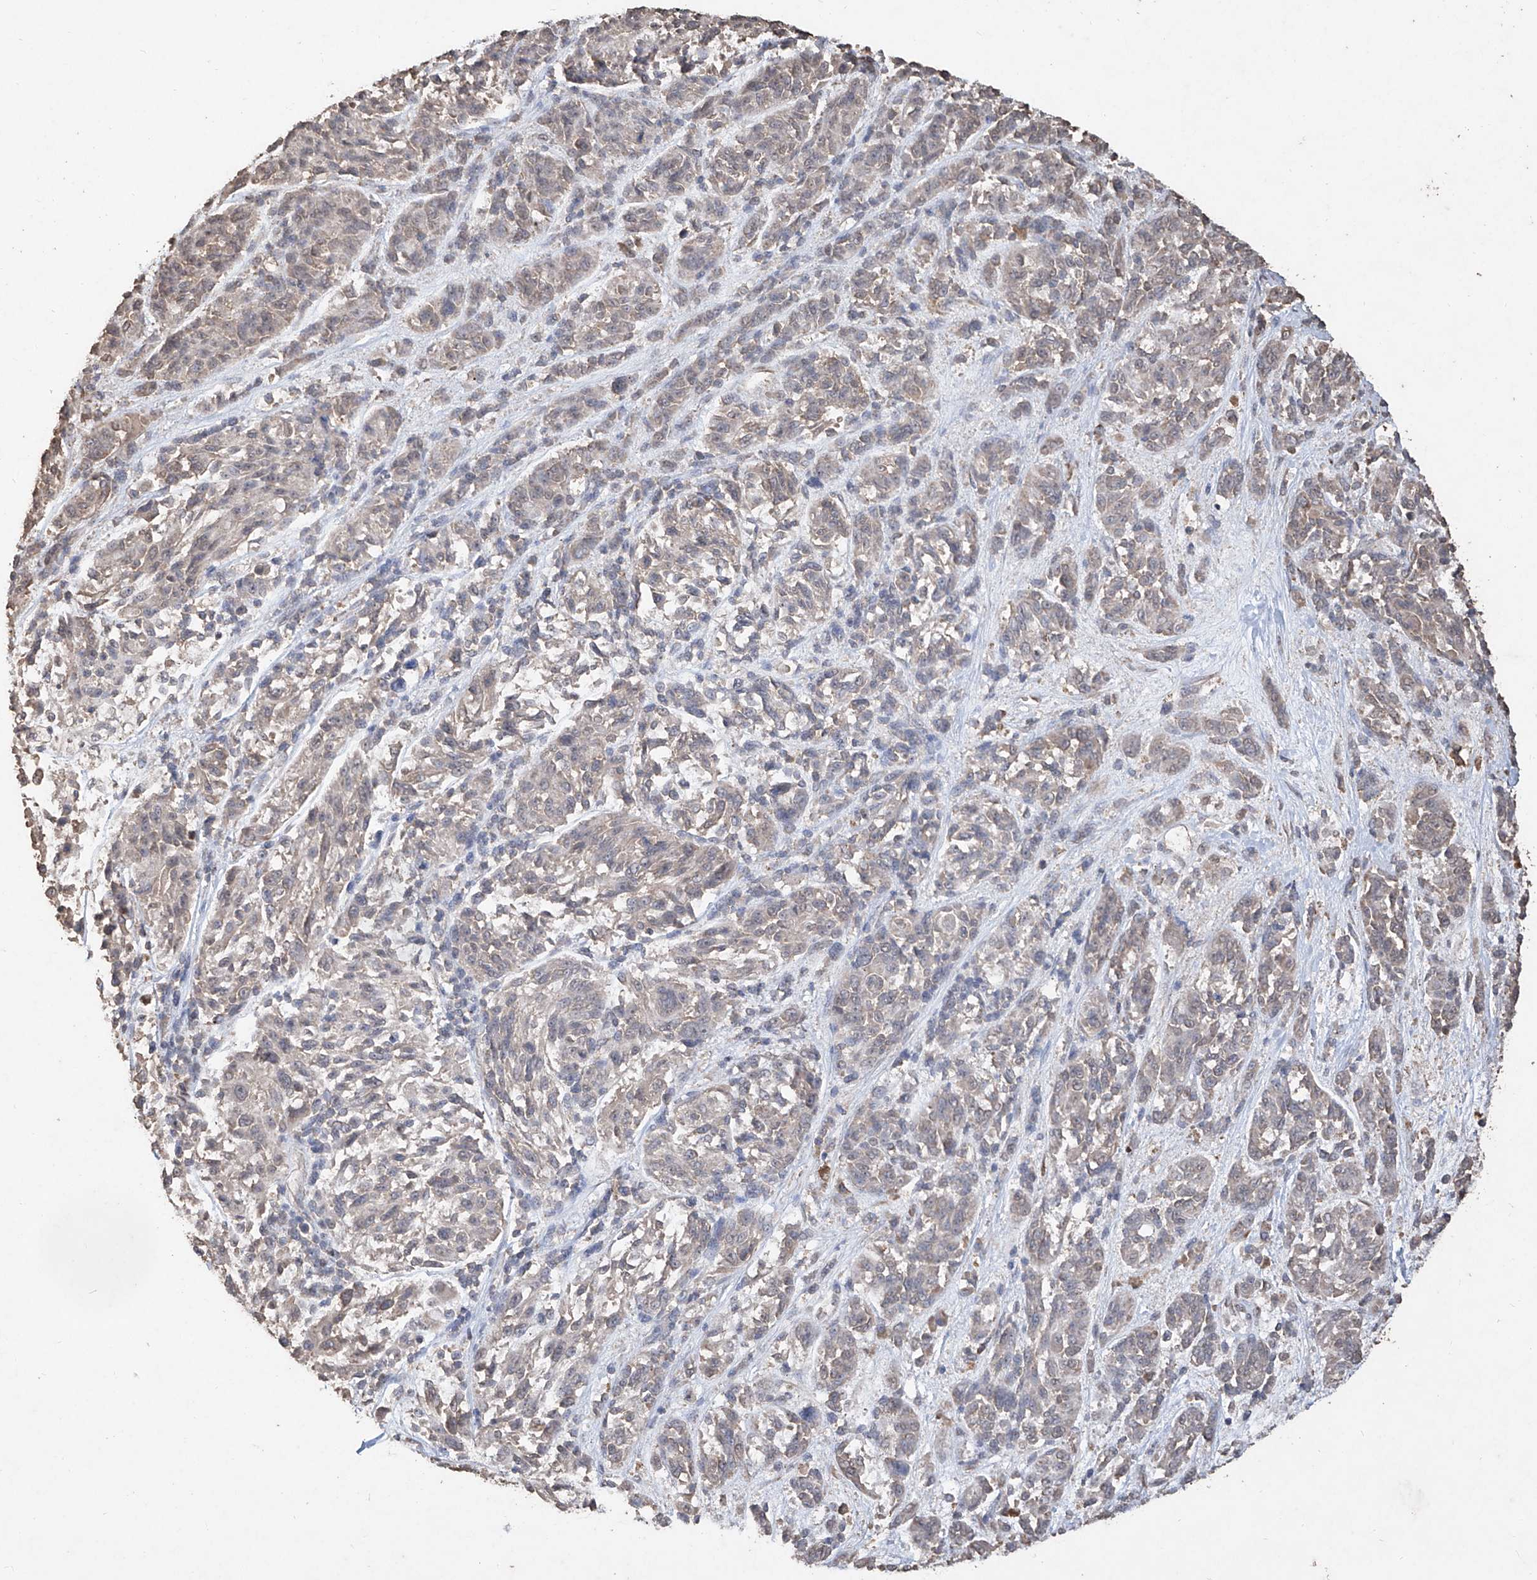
{"staining": {"intensity": "negative", "quantity": "none", "location": "none"}, "tissue": "melanoma", "cell_type": "Tumor cells", "image_type": "cancer", "snomed": [{"axis": "morphology", "description": "Malignant melanoma, NOS"}, {"axis": "topography", "description": "Skin"}], "caption": "Malignant melanoma was stained to show a protein in brown. There is no significant expression in tumor cells. Nuclei are stained in blue.", "gene": "ELOVL1", "patient": {"sex": "male", "age": 53}}